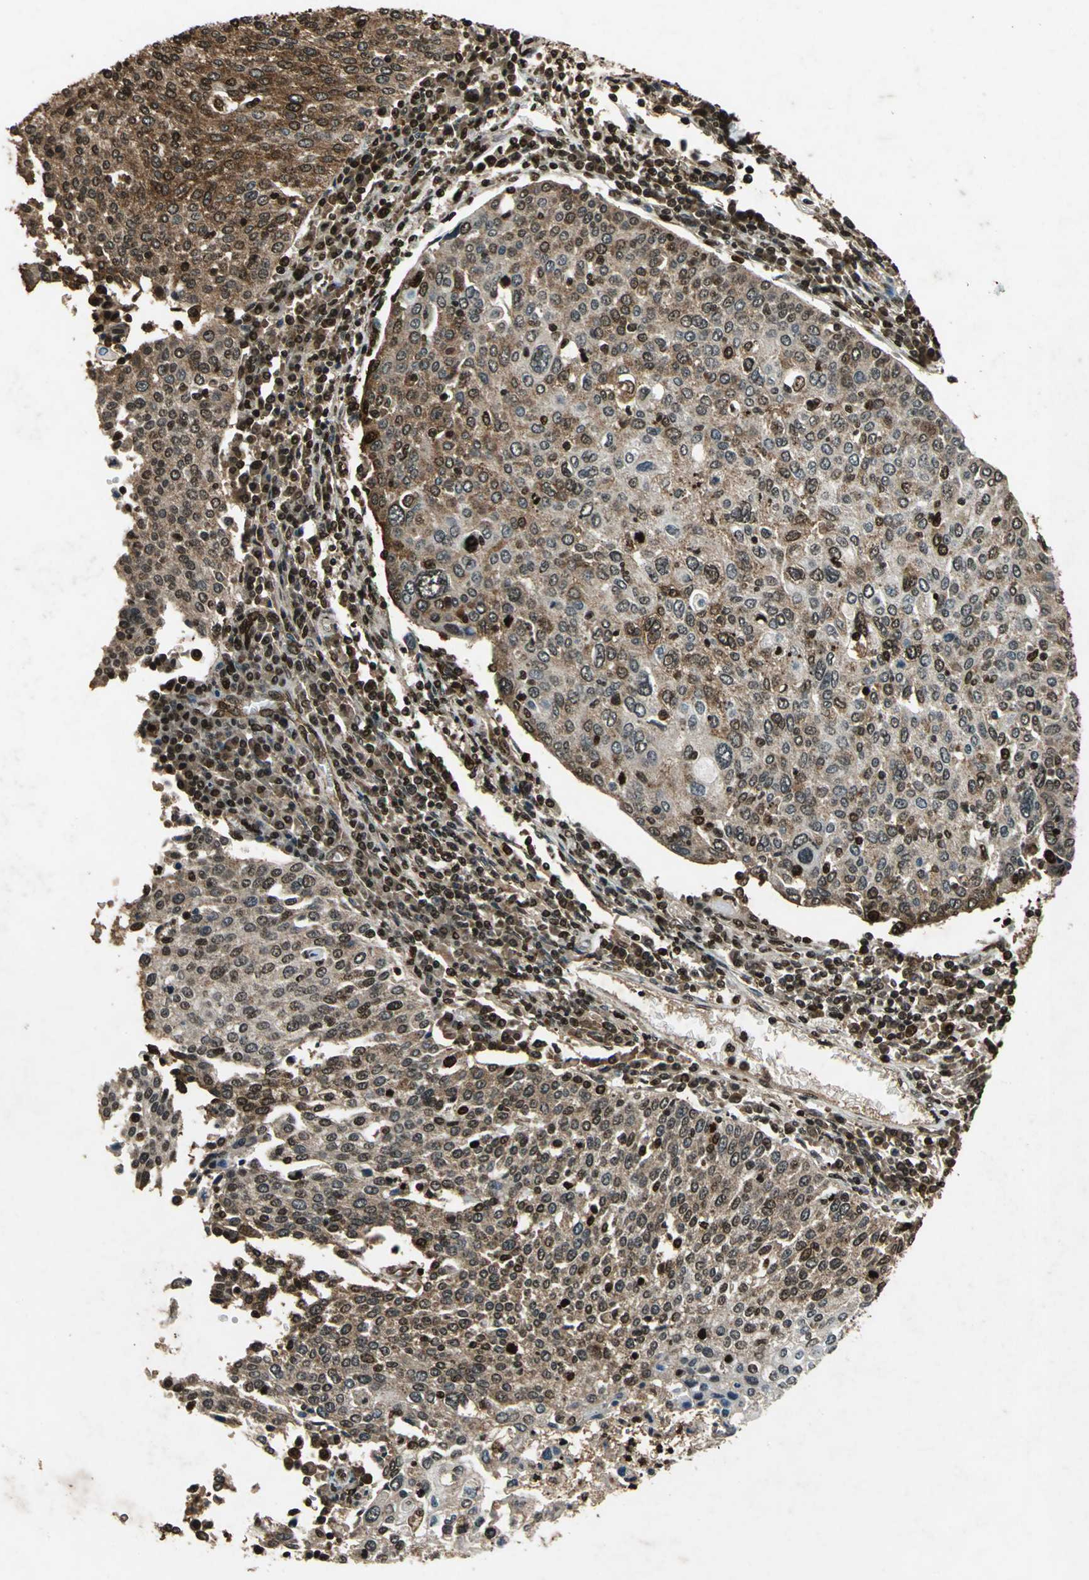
{"staining": {"intensity": "moderate", "quantity": ">75%", "location": "cytoplasmic/membranous,nuclear"}, "tissue": "cervical cancer", "cell_type": "Tumor cells", "image_type": "cancer", "snomed": [{"axis": "morphology", "description": "Squamous cell carcinoma, NOS"}, {"axis": "topography", "description": "Cervix"}], "caption": "Immunohistochemical staining of cervical cancer demonstrates medium levels of moderate cytoplasmic/membranous and nuclear expression in approximately >75% of tumor cells.", "gene": "ANP32A", "patient": {"sex": "female", "age": 40}}